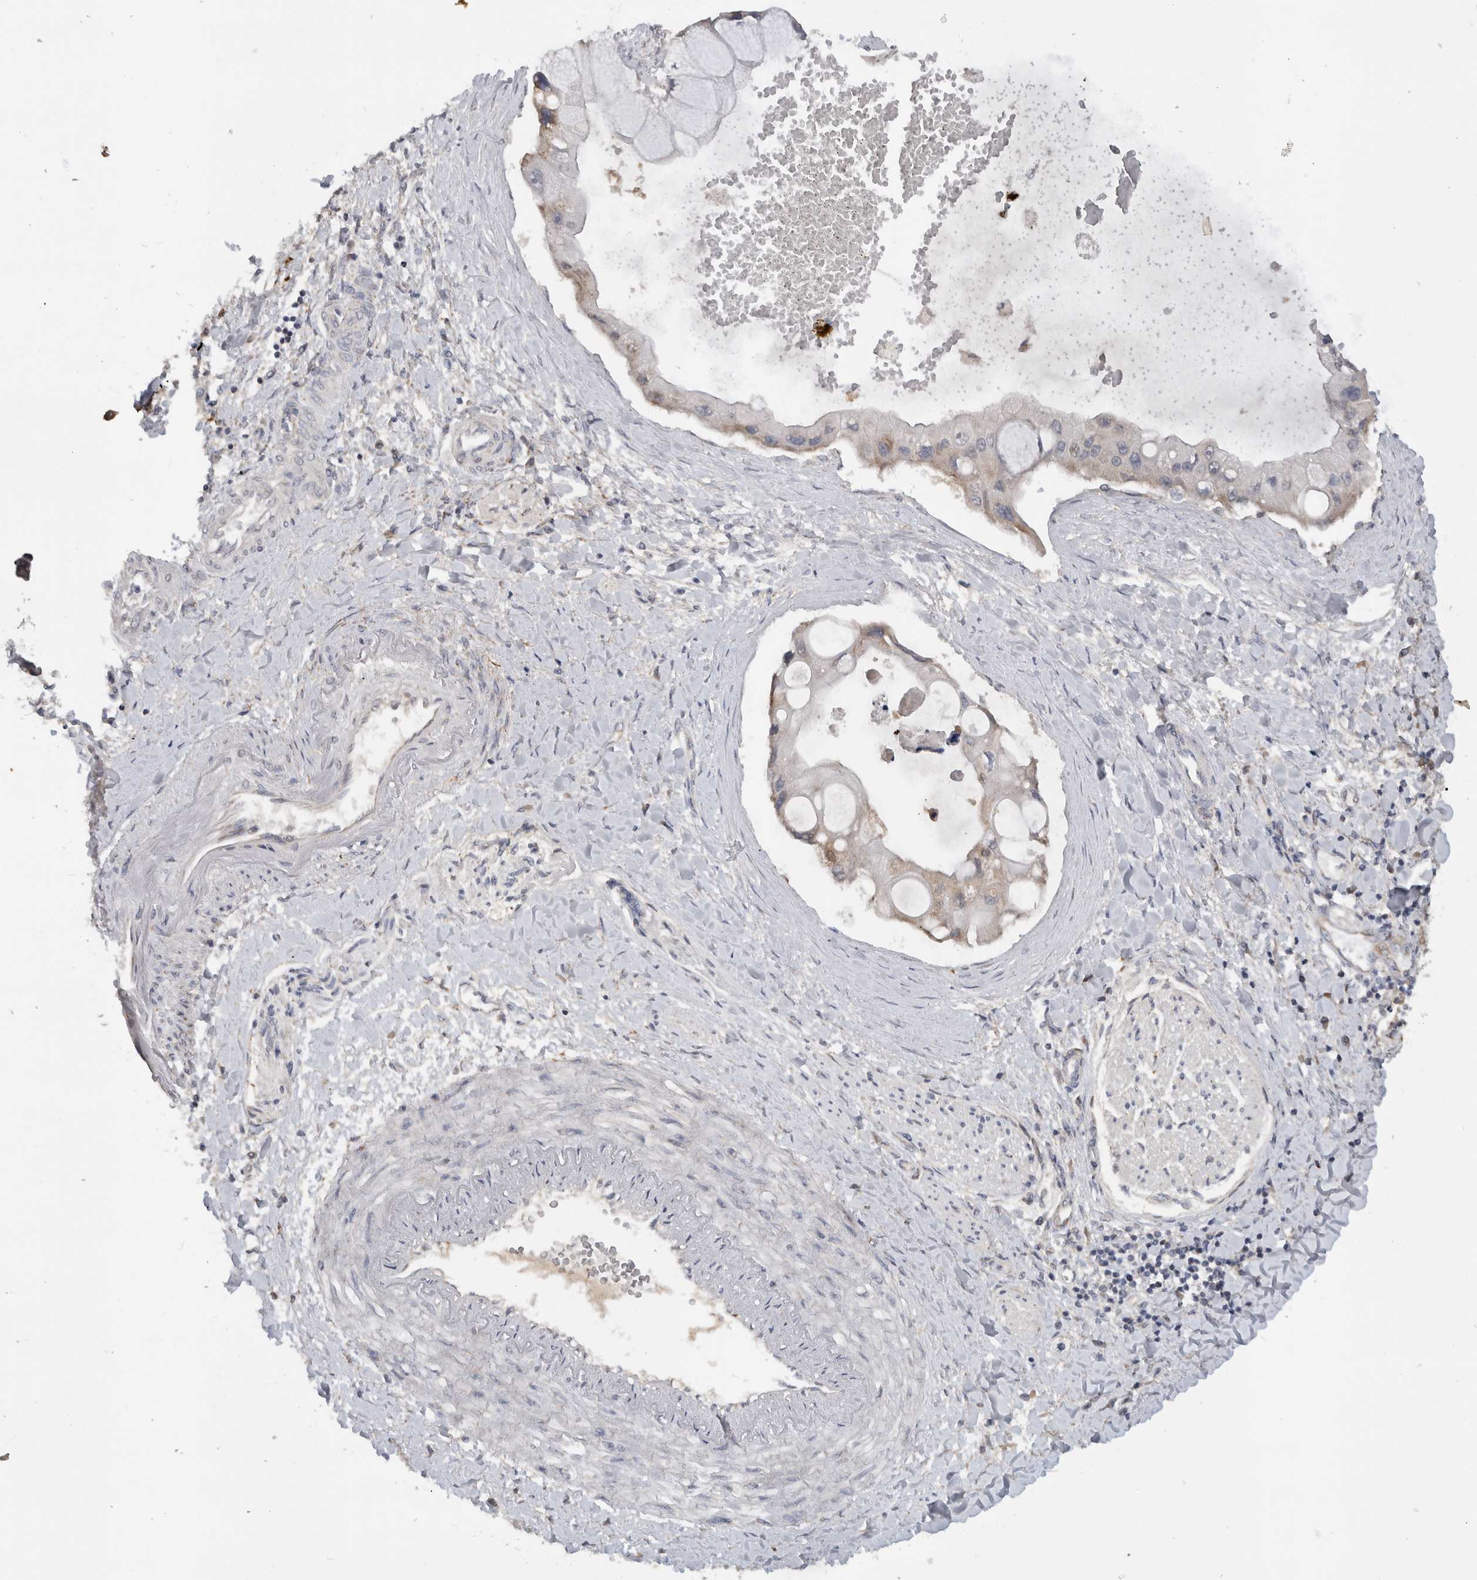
{"staining": {"intensity": "moderate", "quantity": "<25%", "location": "cytoplasmic/membranous,nuclear"}, "tissue": "liver cancer", "cell_type": "Tumor cells", "image_type": "cancer", "snomed": [{"axis": "morphology", "description": "Cholangiocarcinoma"}, {"axis": "topography", "description": "Liver"}], "caption": "High-magnification brightfield microscopy of liver cancer stained with DAB (3,3'-diaminobenzidine) (brown) and counterstained with hematoxylin (blue). tumor cells exhibit moderate cytoplasmic/membranous and nuclear staining is present in approximately<25% of cells.", "gene": "DYRK2", "patient": {"sex": "male", "age": 50}}